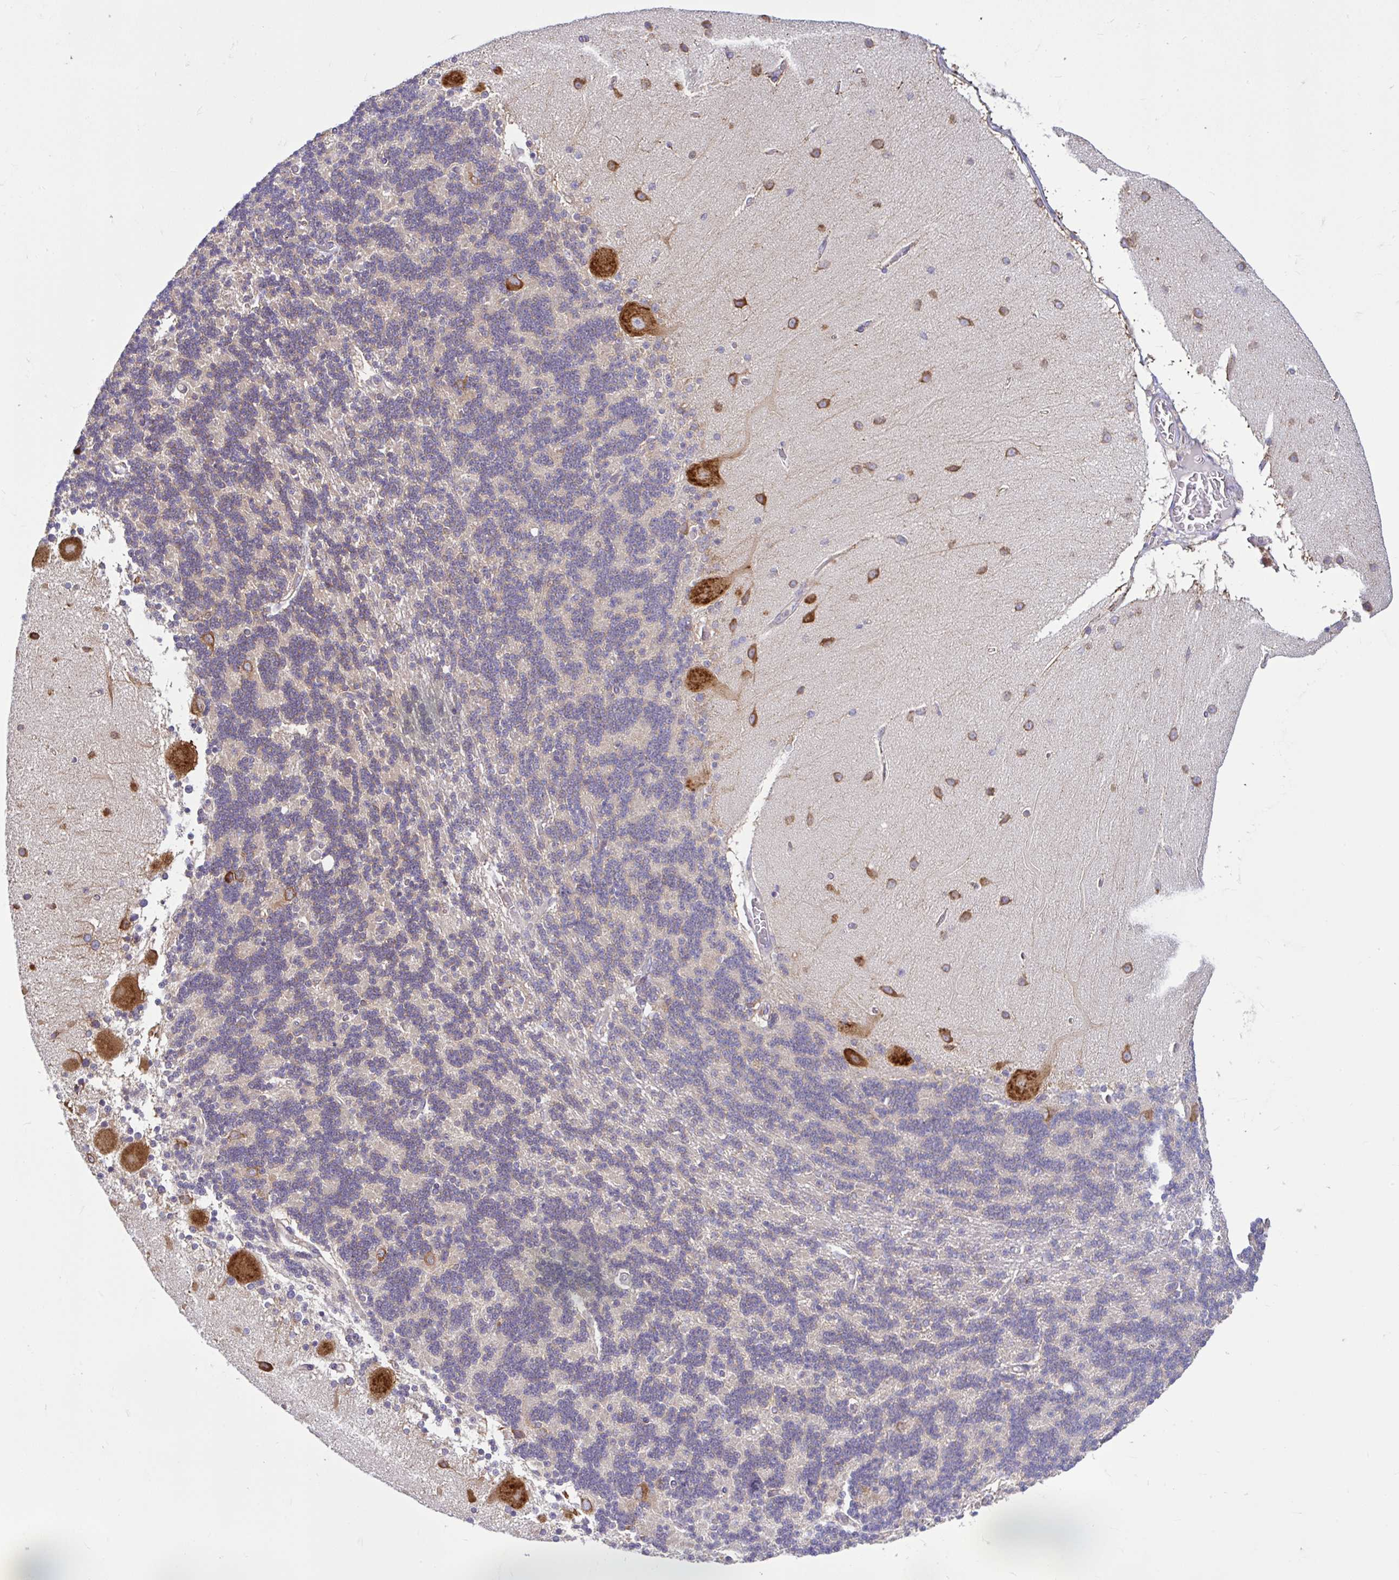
{"staining": {"intensity": "weak", "quantity": "<25%", "location": "cytoplasmic/membranous"}, "tissue": "cerebellum", "cell_type": "Cells in granular layer", "image_type": "normal", "snomed": [{"axis": "morphology", "description": "Normal tissue, NOS"}, {"axis": "topography", "description": "Cerebellum"}], "caption": "Immunohistochemistry (IHC) histopathology image of unremarkable human cerebellum stained for a protein (brown), which displays no positivity in cells in granular layer.", "gene": "LARS1", "patient": {"sex": "female", "age": 54}}